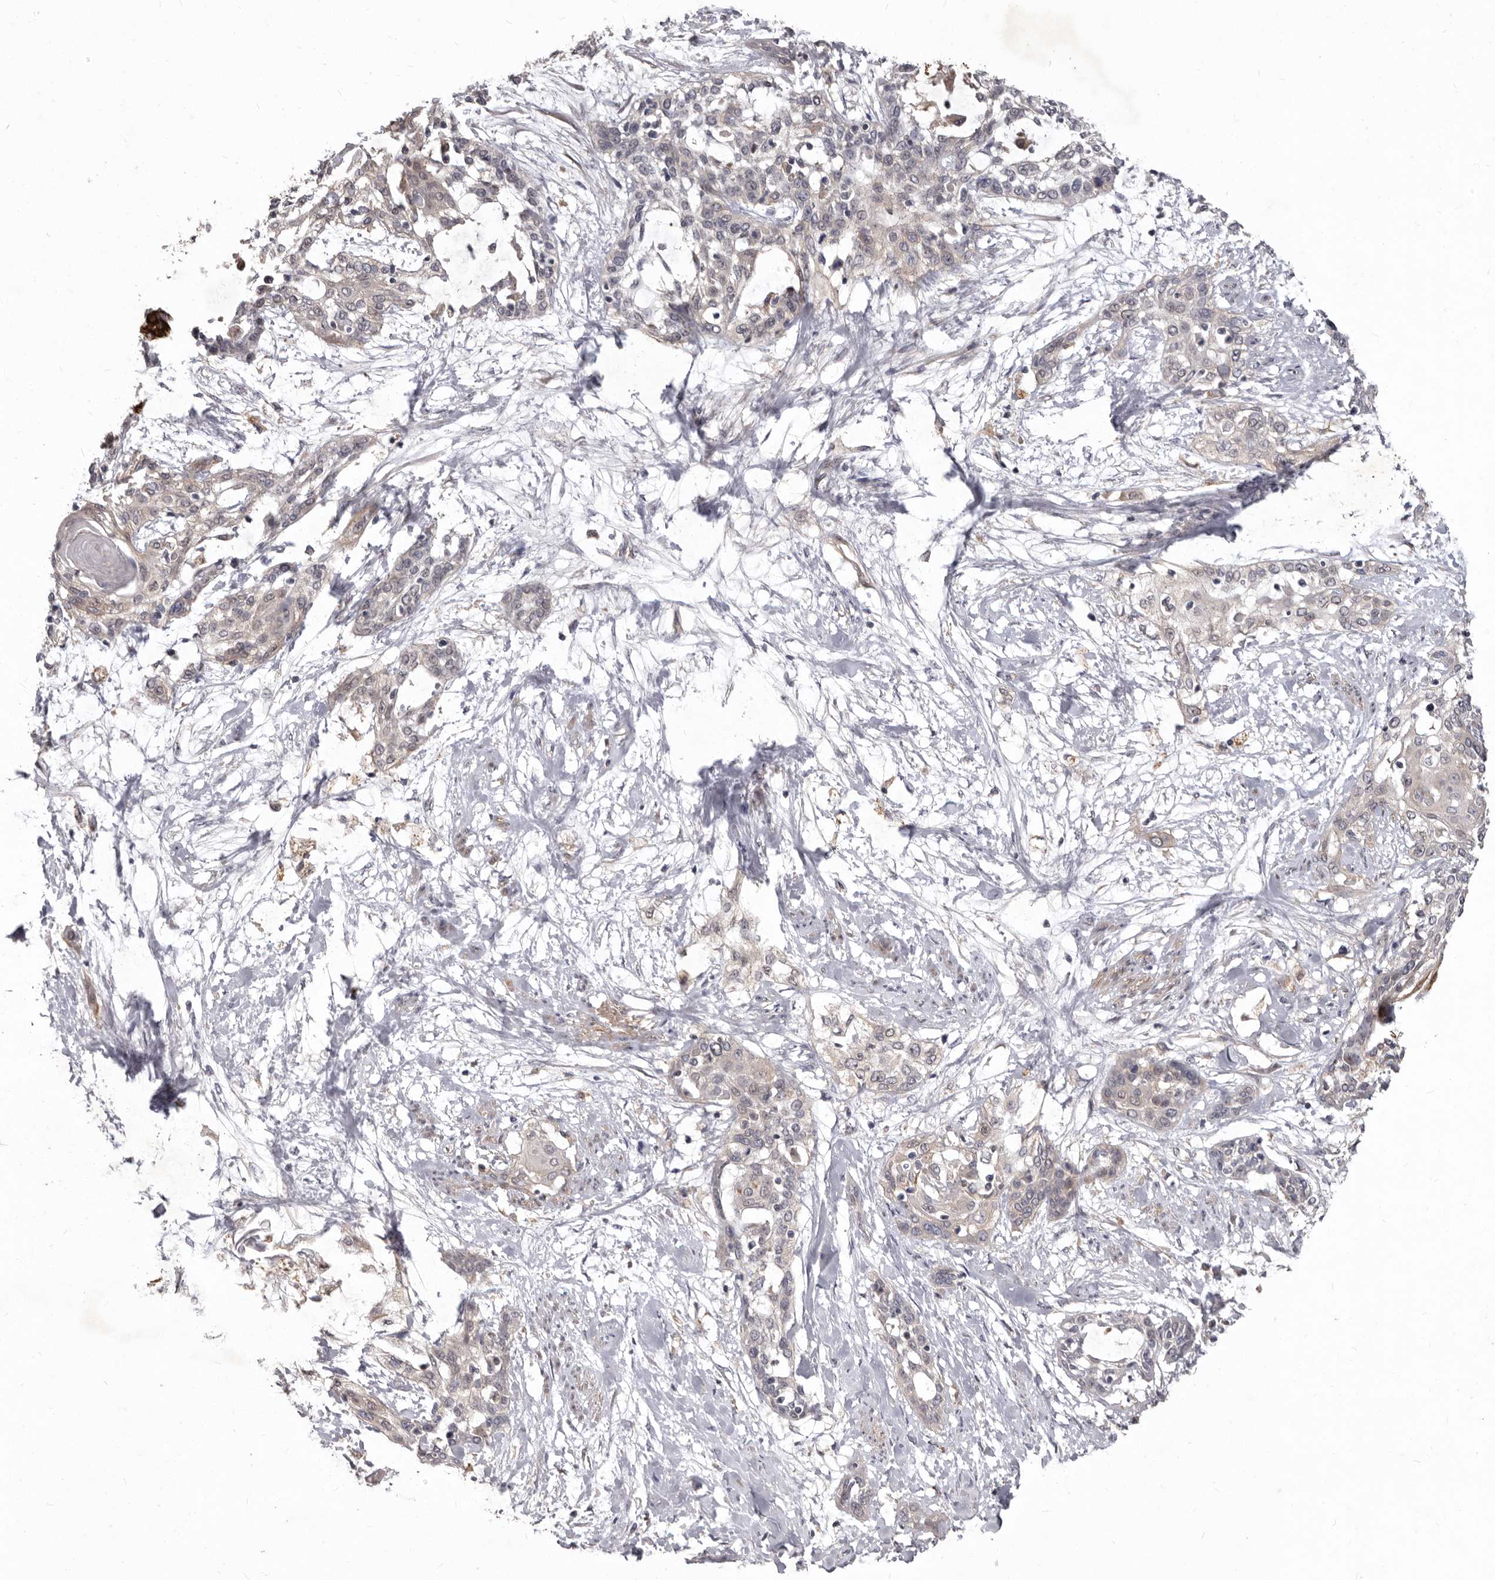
{"staining": {"intensity": "strong", "quantity": "<25%", "location": "cytoplasmic/membranous"}, "tissue": "cervical cancer", "cell_type": "Tumor cells", "image_type": "cancer", "snomed": [{"axis": "morphology", "description": "Squamous cell carcinoma, NOS"}, {"axis": "topography", "description": "Cervix"}], "caption": "Cervical cancer (squamous cell carcinoma) stained with a brown dye reveals strong cytoplasmic/membranous positive staining in about <25% of tumor cells.", "gene": "ACLY", "patient": {"sex": "female", "age": 57}}